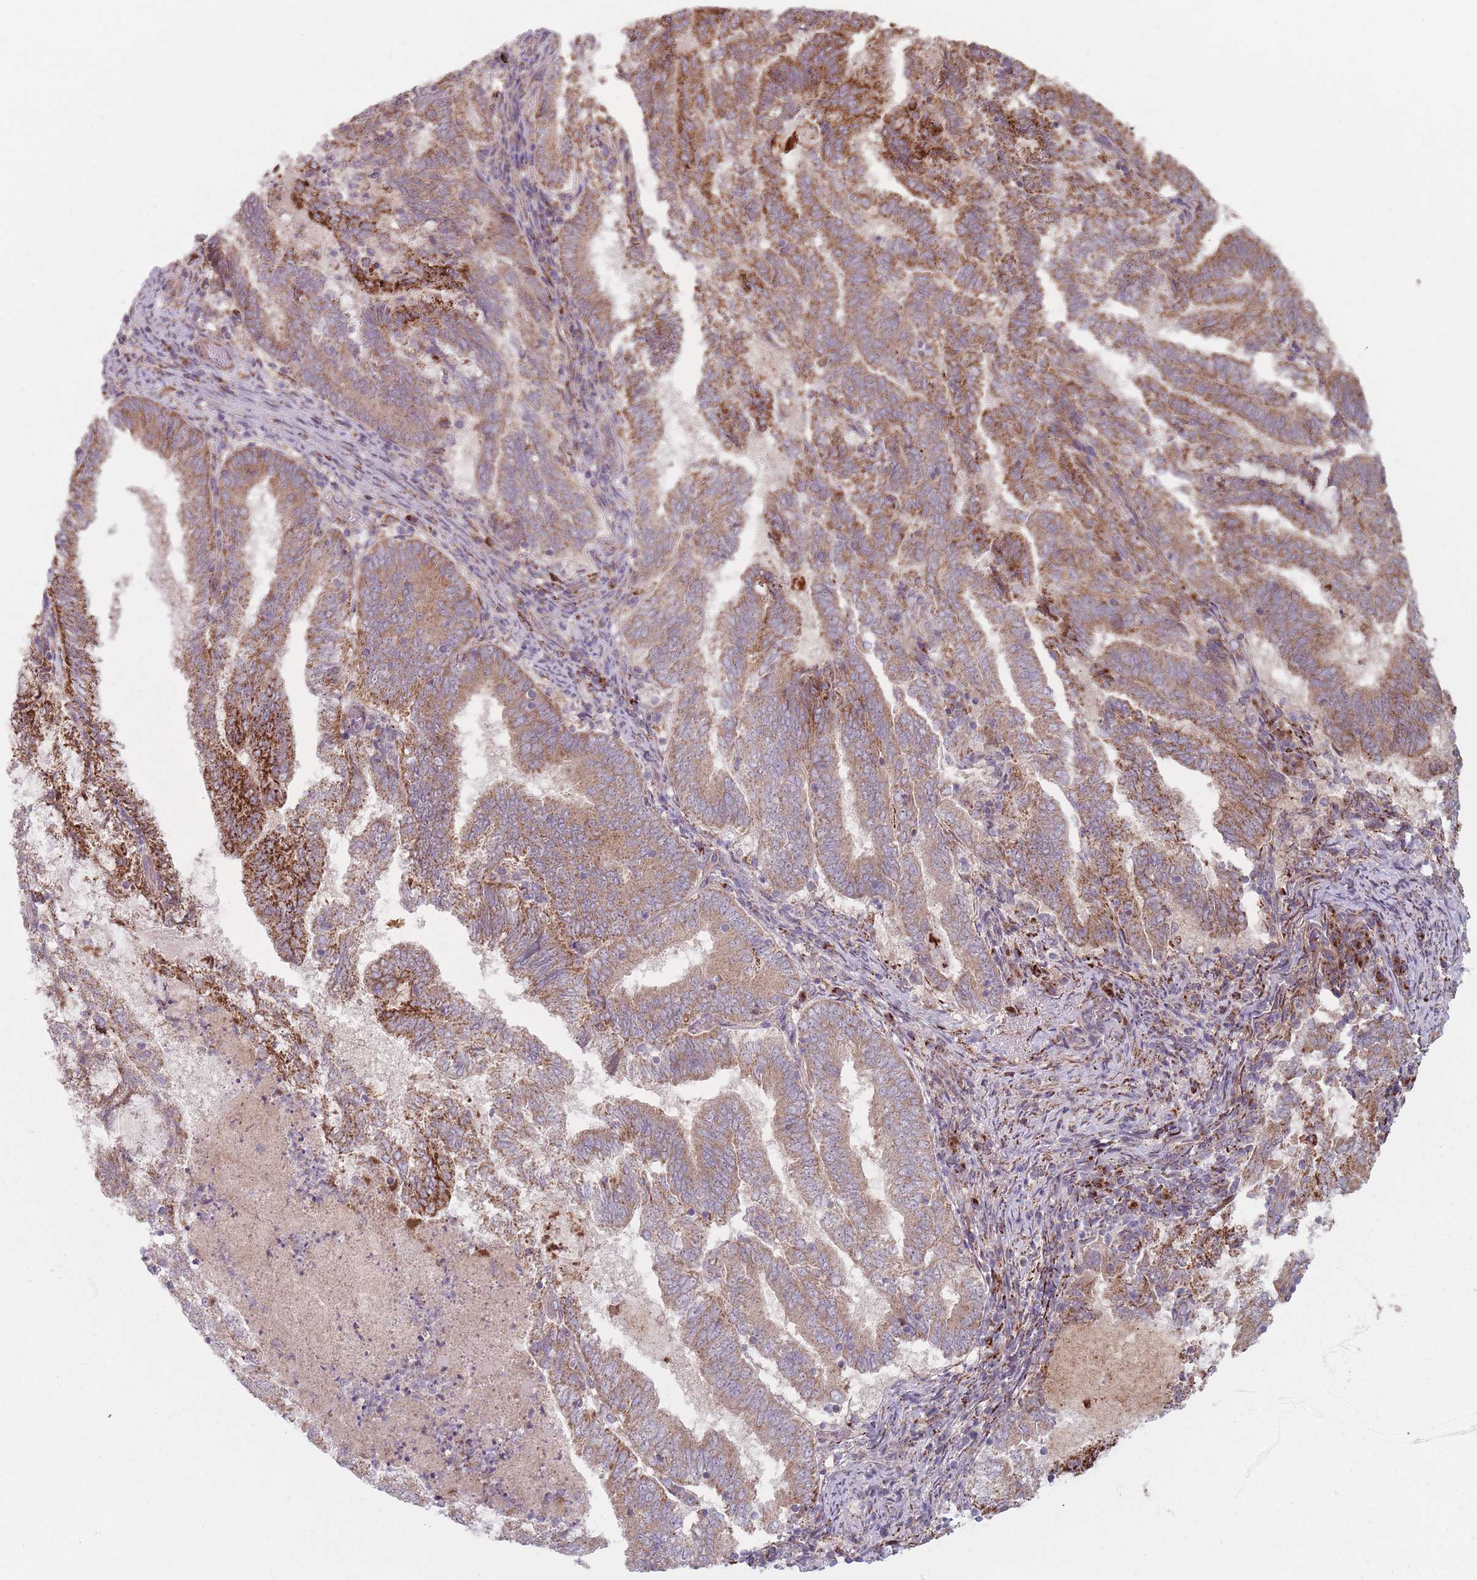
{"staining": {"intensity": "moderate", "quantity": ">75%", "location": "cytoplasmic/membranous"}, "tissue": "endometrial cancer", "cell_type": "Tumor cells", "image_type": "cancer", "snomed": [{"axis": "morphology", "description": "Adenocarcinoma, NOS"}, {"axis": "topography", "description": "Endometrium"}], "caption": "Endometrial cancer stained with DAB IHC shows medium levels of moderate cytoplasmic/membranous positivity in about >75% of tumor cells.", "gene": "OR10Q1", "patient": {"sex": "female", "age": 80}}